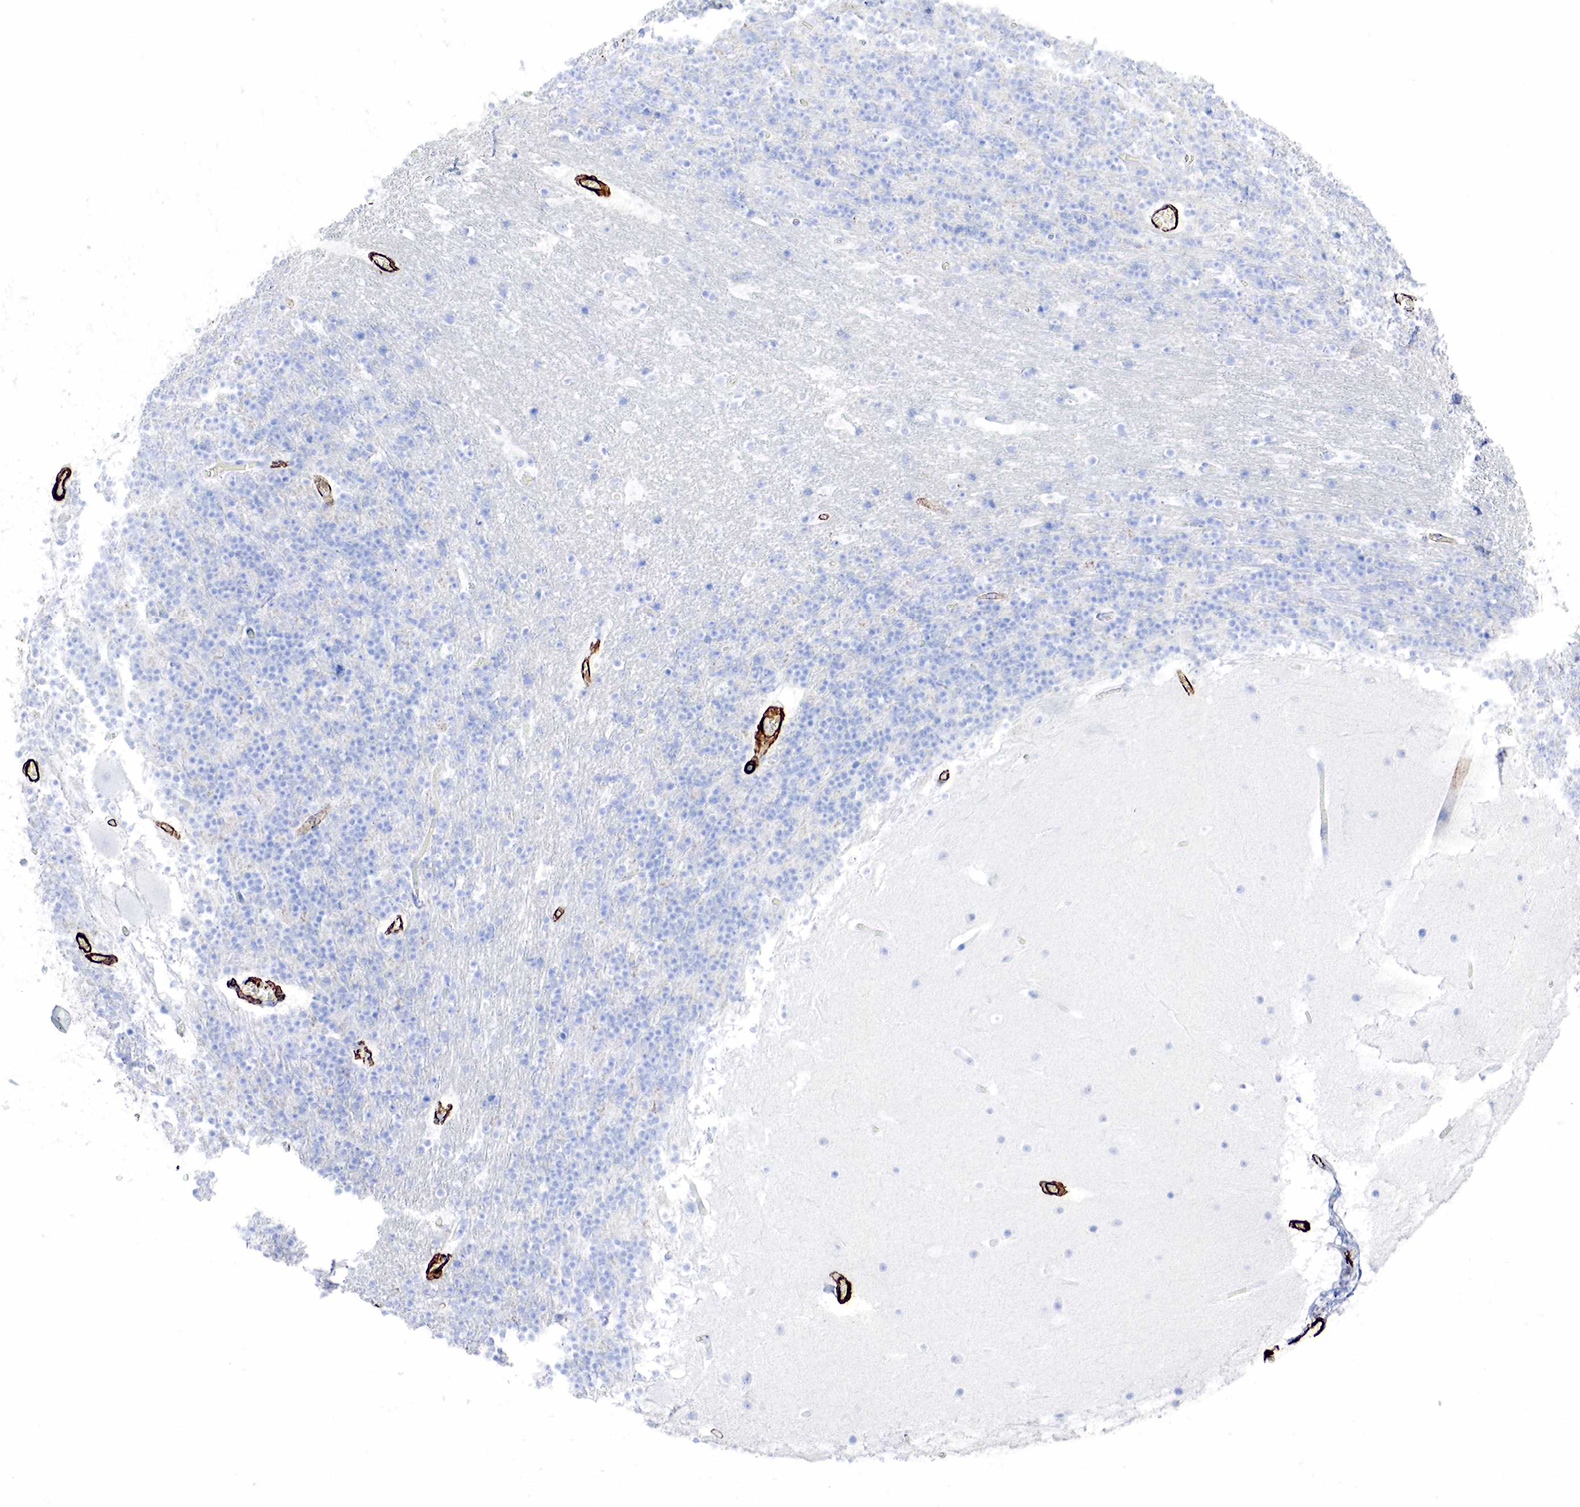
{"staining": {"intensity": "negative", "quantity": "none", "location": "none"}, "tissue": "cerebellum", "cell_type": "Cells in granular layer", "image_type": "normal", "snomed": [{"axis": "morphology", "description": "Normal tissue, NOS"}, {"axis": "topography", "description": "Cerebellum"}], "caption": "The image displays no staining of cells in granular layer in benign cerebellum. (Brightfield microscopy of DAB immunohistochemistry at high magnification).", "gene": "ACTA2", "patient": {"sex": "male", "age": 45}}